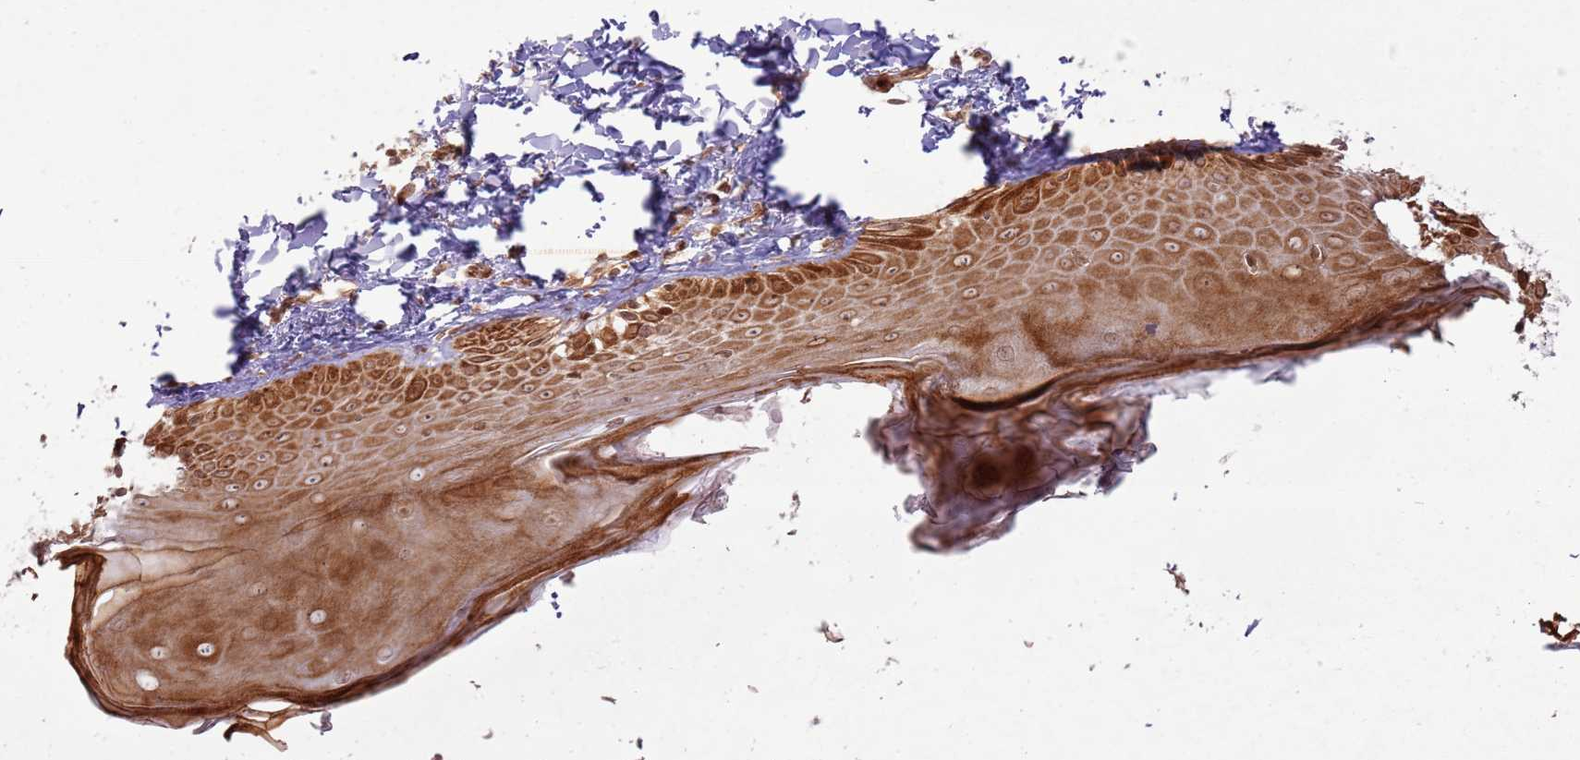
{"staining": {"intensity": "moderate", "quantity": ">75%", "location": "cytoplasmic/membranous,nuclear"}, "tissue": "skin", "cell_type": "Fibroblasts", "image_type": "normal", "snomed": [{"axis": "morphology", "description": "Normal tissue, NOS"}, {"axis": "topography", "description": "Skin"}], "caption": "Immunohistochemical staining of unremarkable skin exhibits moderate cytoplasmic/membranous,nuclear protein positivity in about >75% of fibroblasts. Immunohistochemistry (ihc) stains the protein in brown and the nuclei are stained blue.", "gene": "KLHL36", "patient": {"sex": "male", "age": 52}}